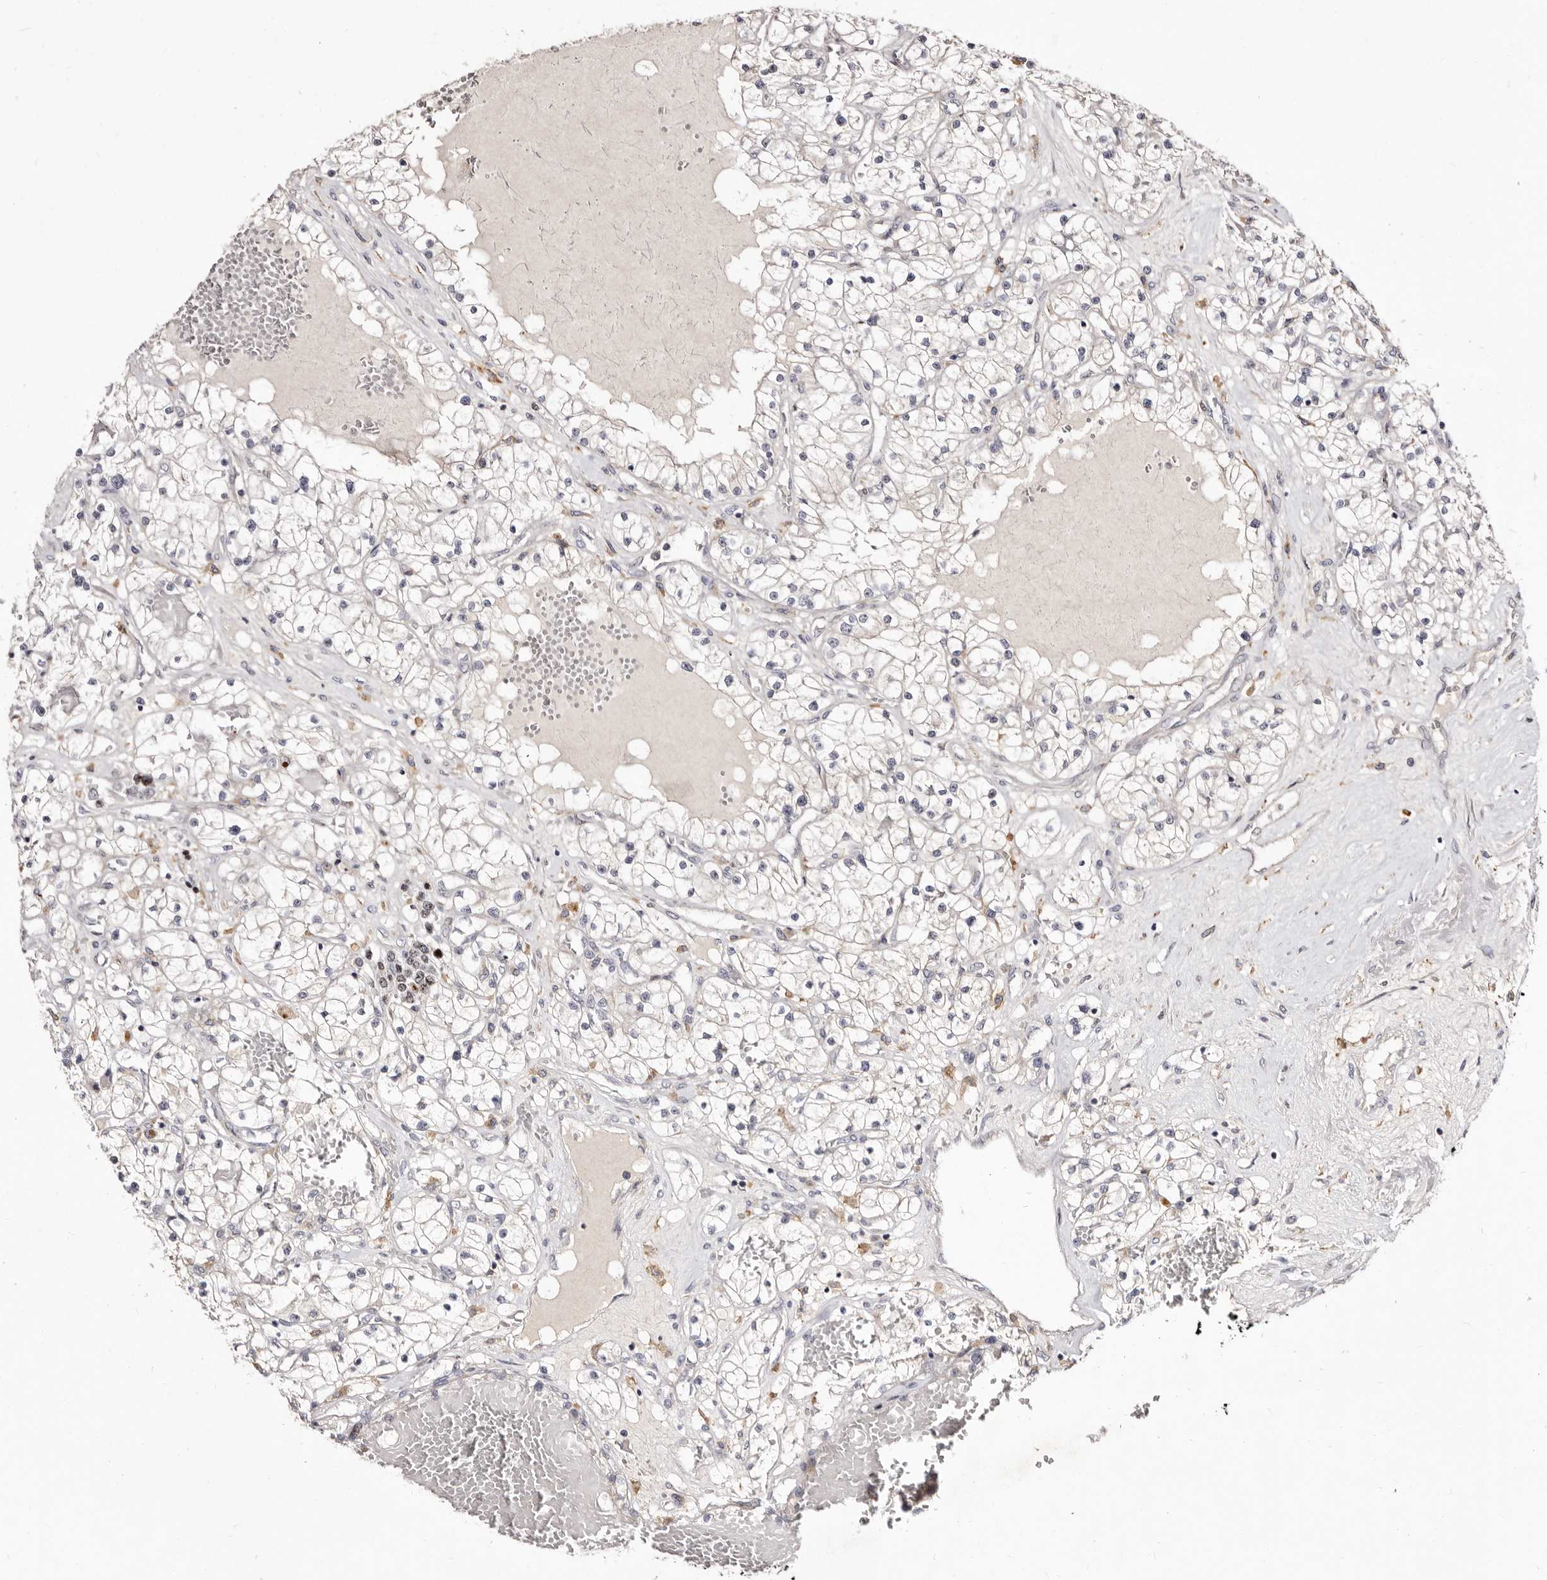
{"staining": {"intensity": "negative", "quantity": "none", "location": "none"}, "tissue": "renal cancer", "cell_type": "Tumor cells", "image_type": "cancer", "snomed": [{"axis": "morphology", "description": "Normal tissue, NOS"}, {"axis": "morphology", "description": "Adenocarcinoma, NOS"}, {"axis": "topography", "description": "Kidney"}], "caption": "There is no significant positivity in tumor cells of renal adenocarcinoma.", "gene": "CDCA8", "patient": {"sex": "male", "age": 68}}